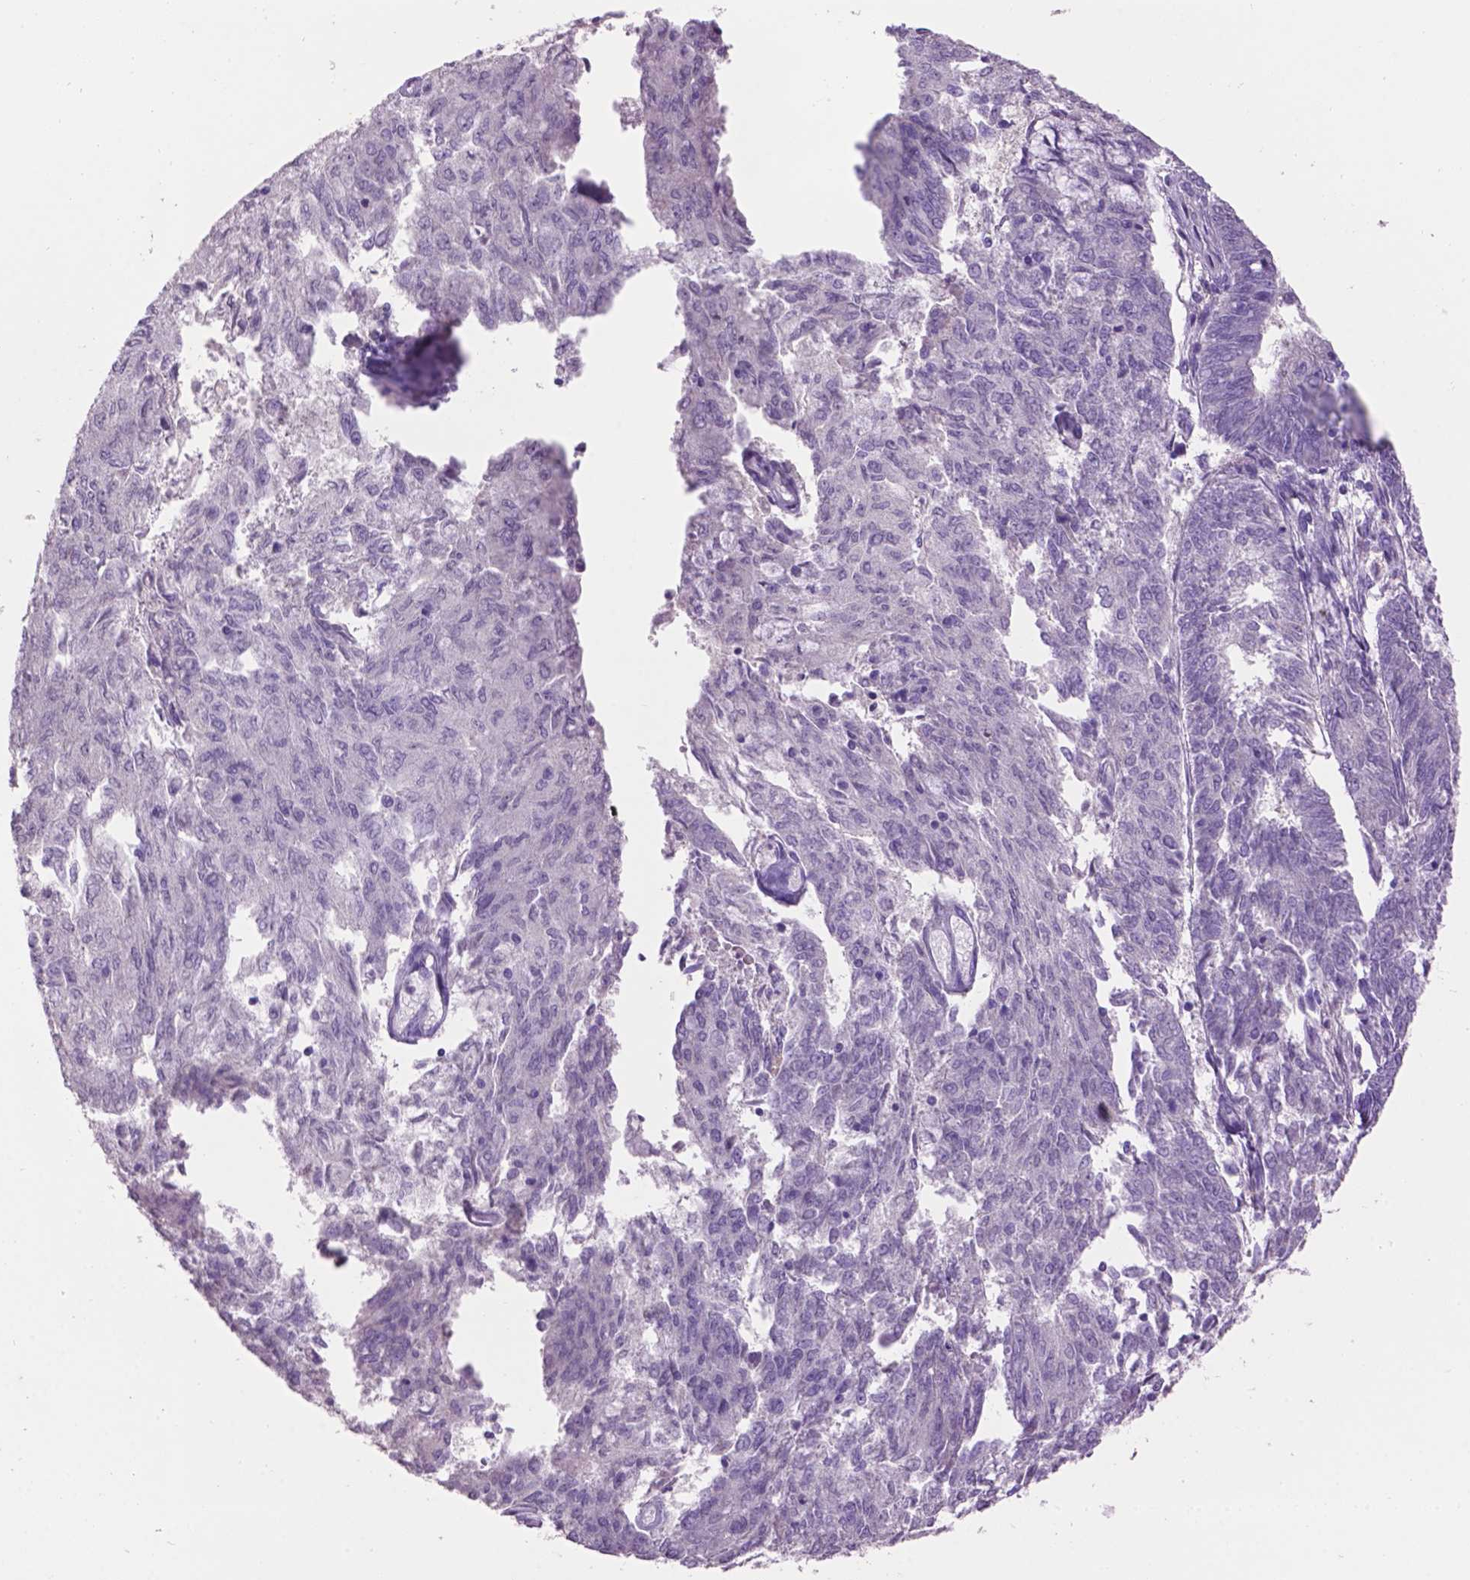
{"staining": {"intensity": "negative", "quantity": "none", "location": "none"}, "tissue": "endometrial cancer", "cell_type": "Tumor cells", "image_type": "cancer", "snomed": [{"axis": "morphology", "description": "Adenocarcinoma, NOS"}, {"axis": "topography", "description": "Endometrium"}], "caption": "Human endometrial adenocarcinoma stained for a protein using immunohistochemistry (IHC) reveals no expression in tumor cells.", "gene": "CRYBA4", "patient": {"sex": "female", "age": 82}}